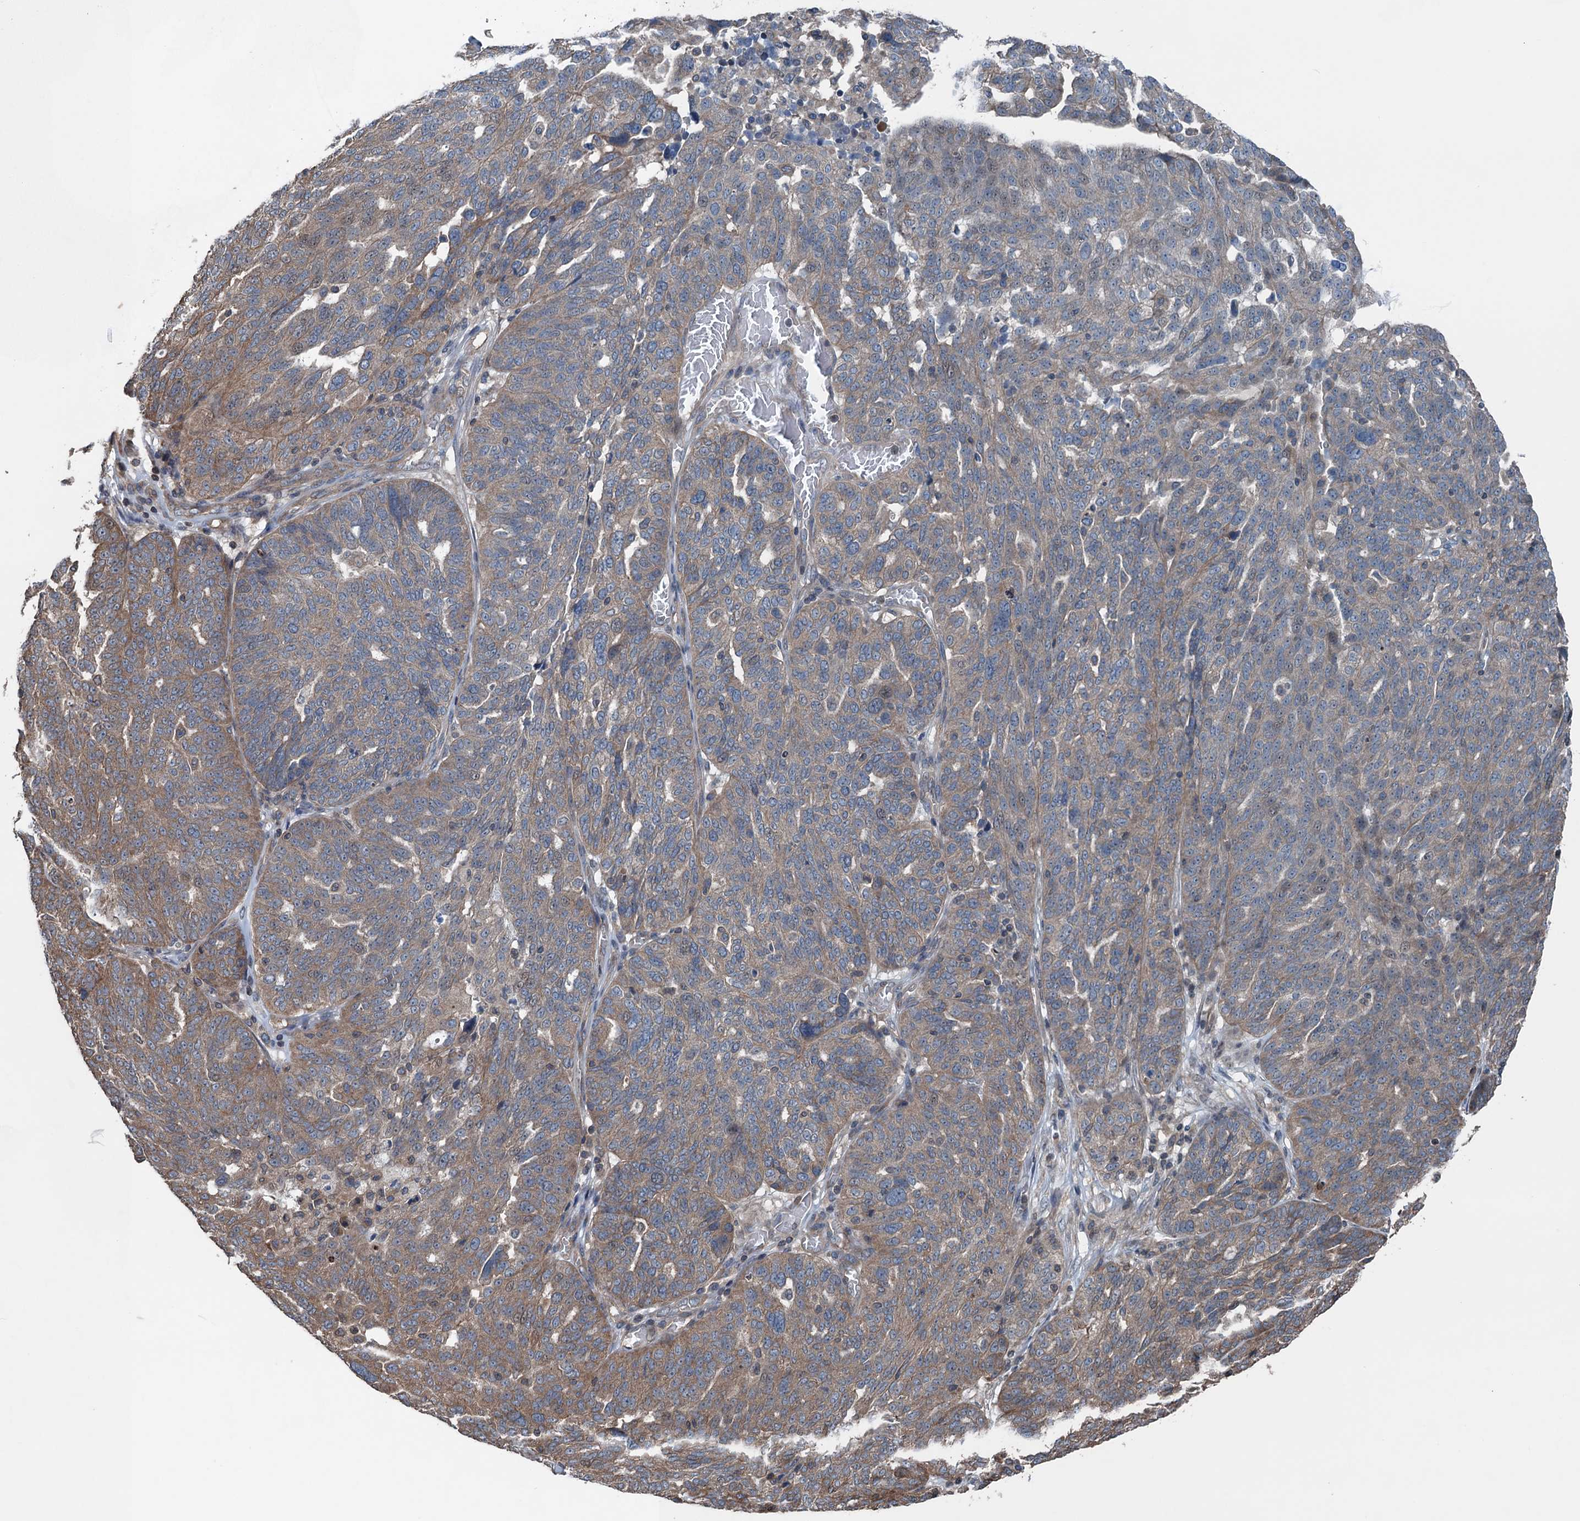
{"staining": {"intensity": "moderate", "quantity": "25%-75%", "location": "cytoplasmic/membranous"}, "tissue": "ovarian cancer", "cell_type": "Tumor cells", "image_type": "cancer", "snomed": [{"axis": "morphology", "description": "Cystadenocarcinoma, serous, NOS"}, {"axis": "topography", "description": "Ovary"}], "caption": "Human ovarian serous cystadenocarcinoma stained with a brown dye shows moderate cytoplasmic/membranous positive expression in approximately 25%-75% of tumor cells.", "gene": "TRAPPC8", "patient": {"sex": "female", "age": 59}}